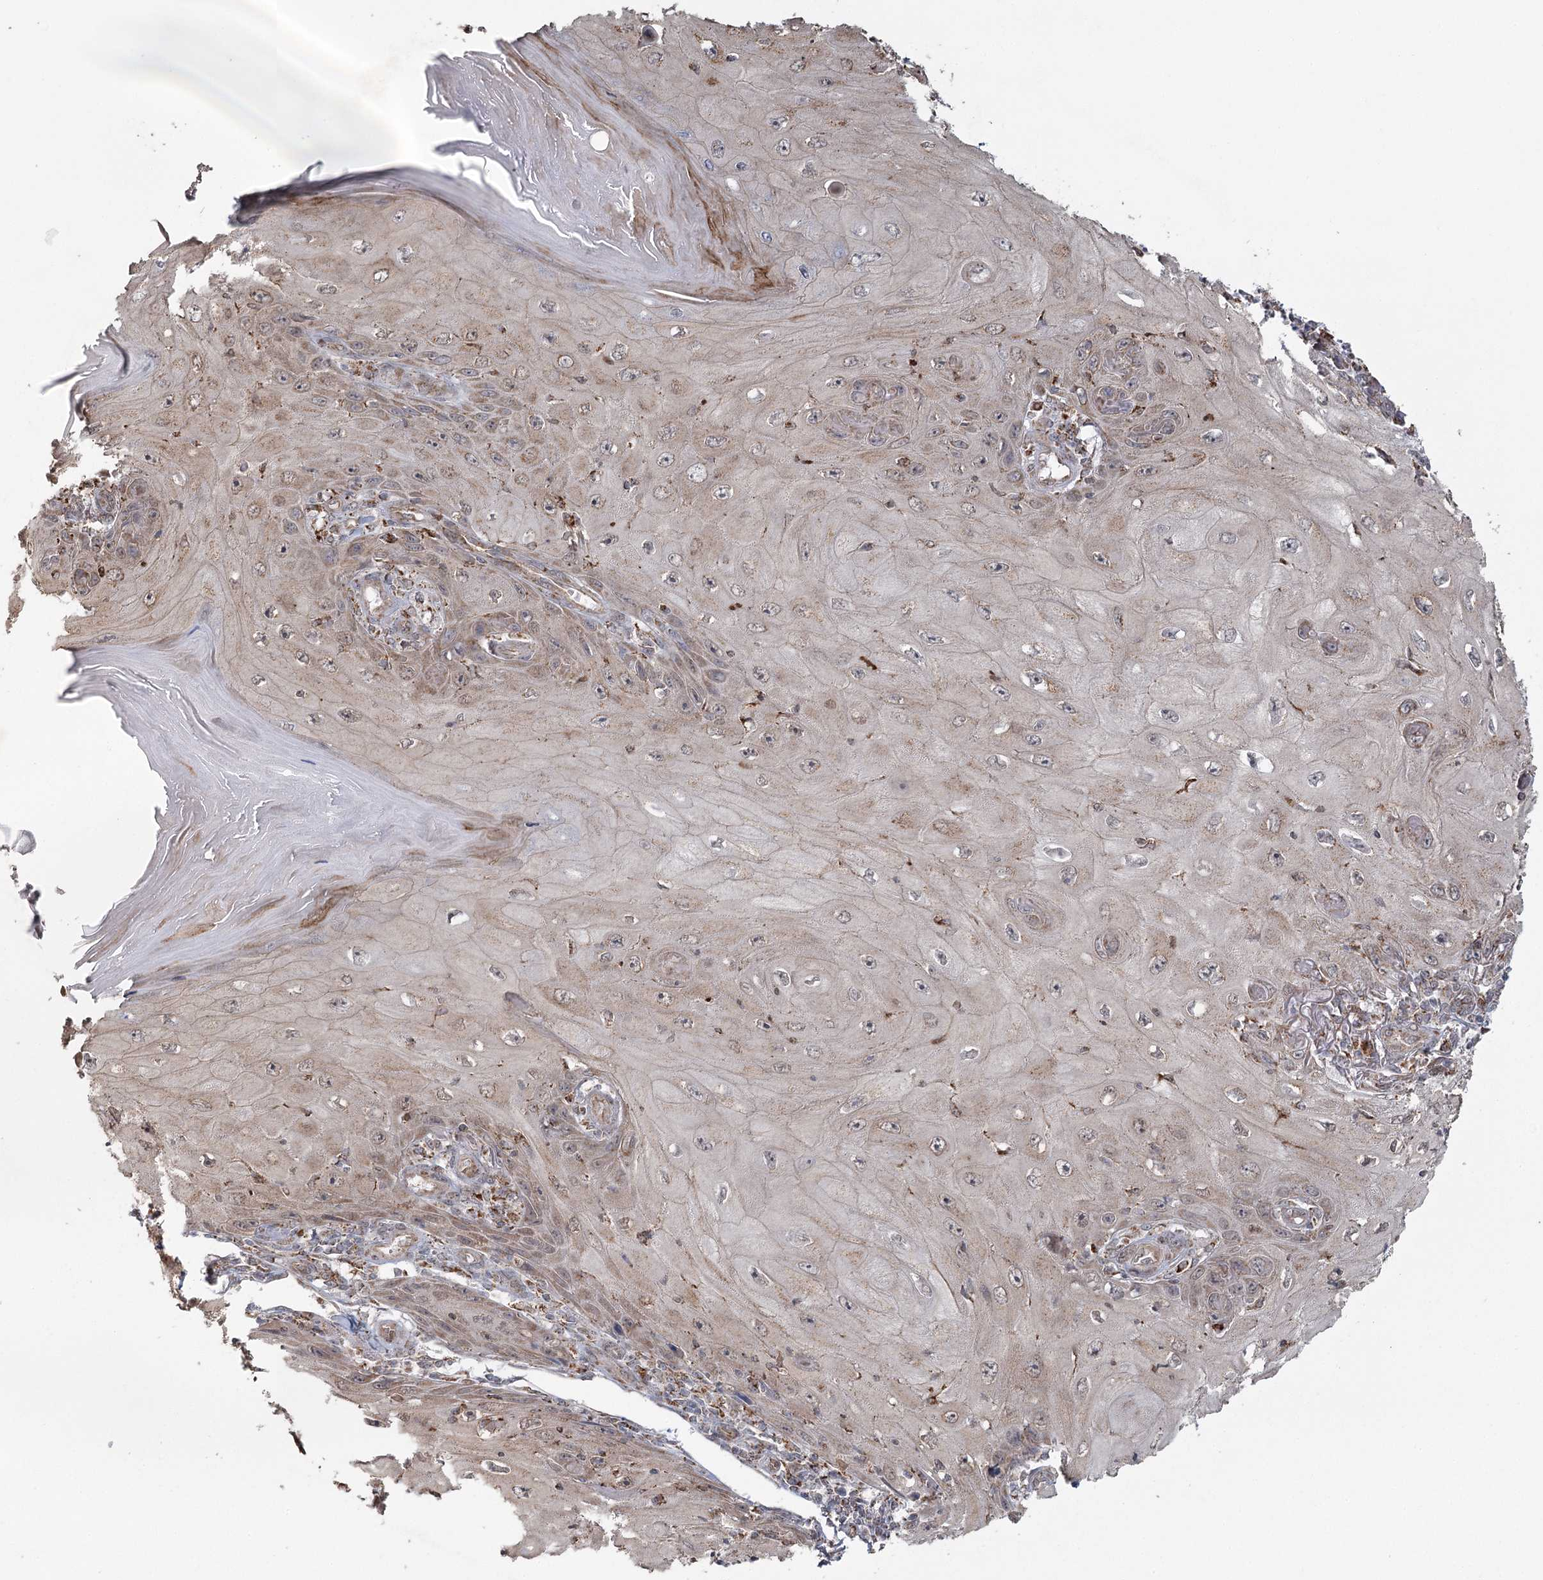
{"staining": {"intensity": "weak", "quantity": "25%-75%", "location": "cytoplasmic/membranous"}, "tissue": "skin cancer", "cell_type": "Tumor cells", "image_type": "cancer", "snomed": [{"axis": "morphology", "description": "Squamous cell carcinoma, NOS"}, {"axis": "topography", "description": "Skin"}], "caption": "DAB (3,3'-diaminobenzidine) immunohistochemical staining of skin cancer (squamous cell carcinoma) reveals weak cytoplasmic/membranous protein positivity in approximately 25%-75% of tumor cells.", "gene": "LACTB", "patient": {"sex": "female", "age": 73}}